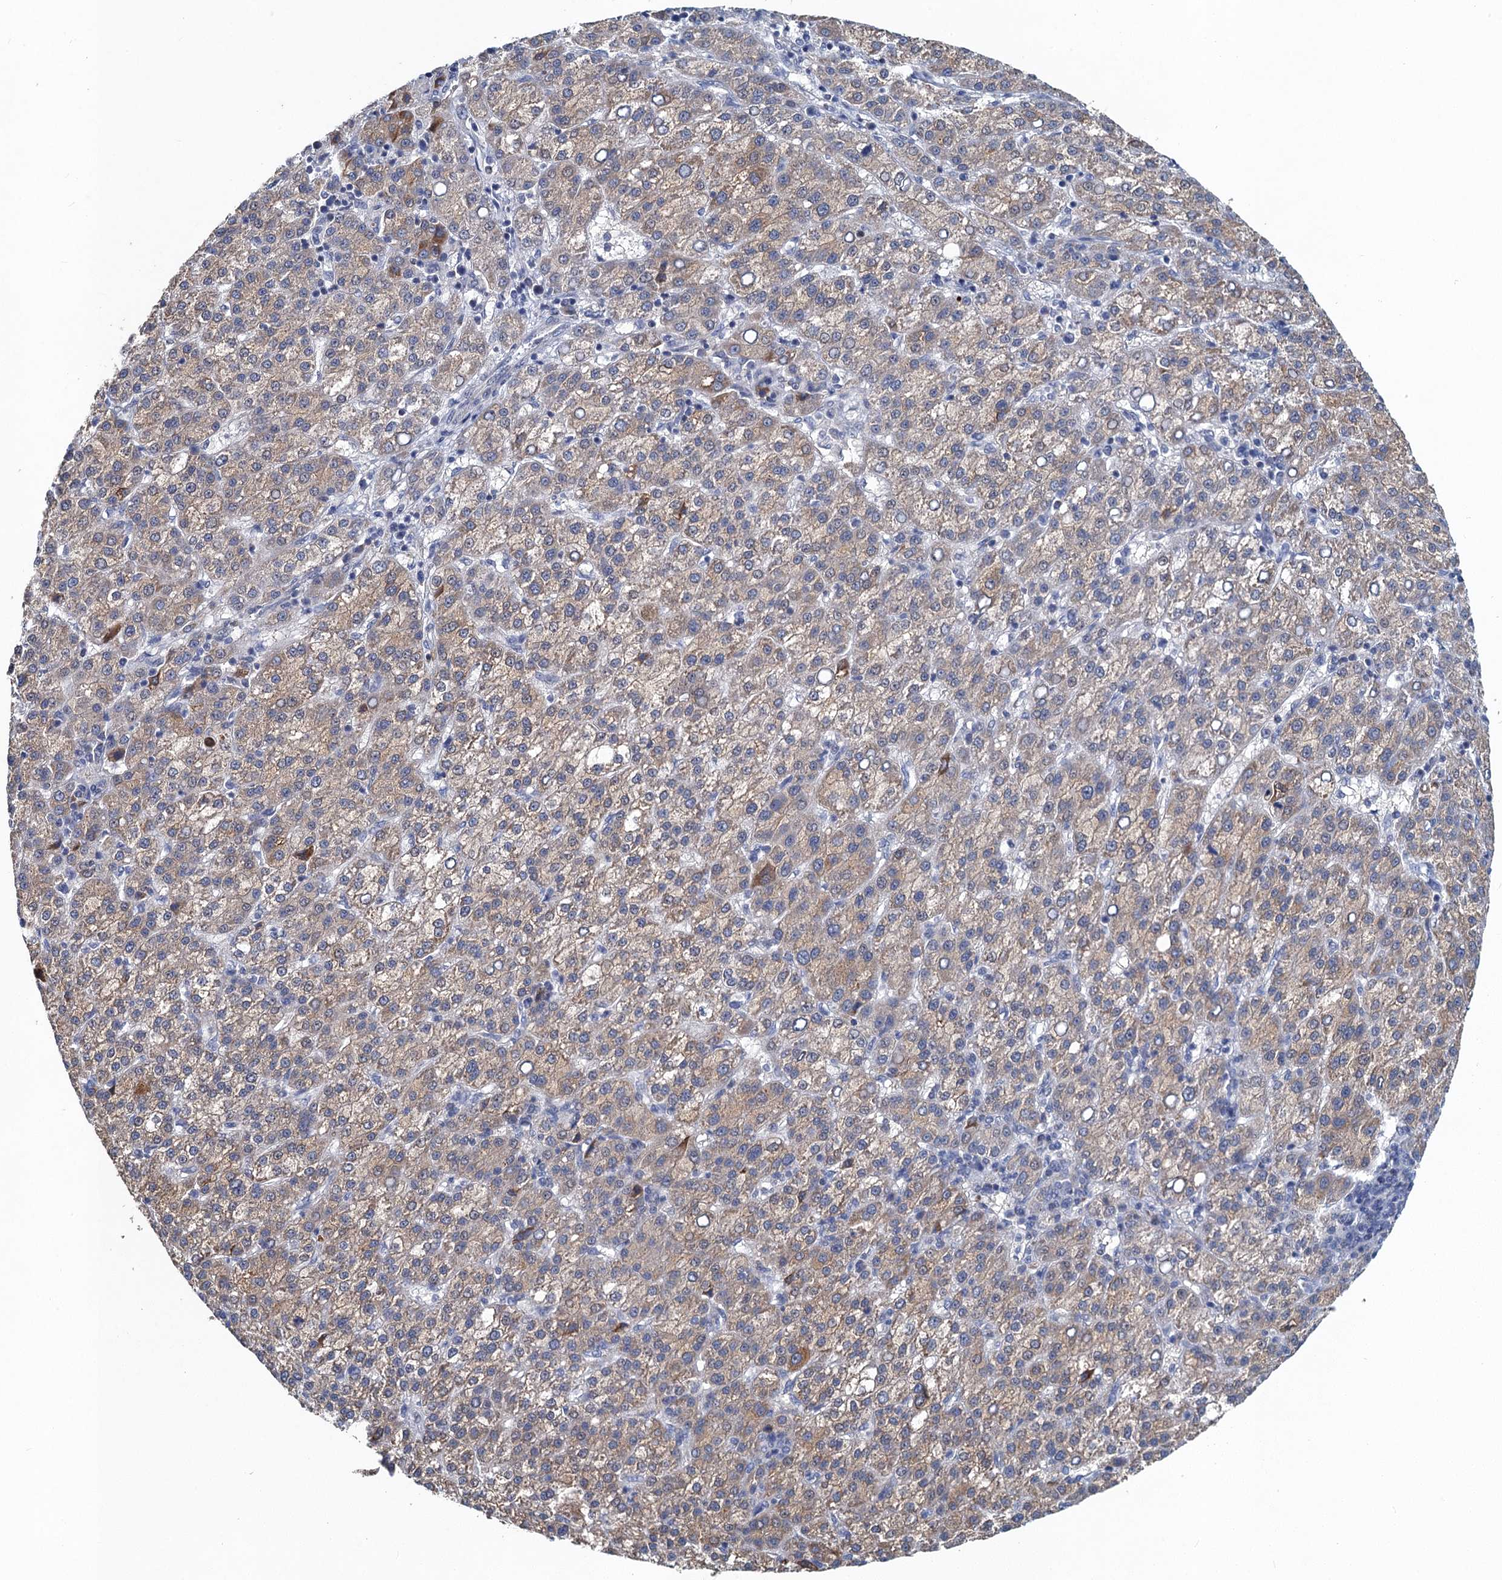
{"staining": {"intensity": "weak", "quantity": ">75%", "location": "cytoplasmic/membranous"}, "tissue": "liver cancer", "cell_type": "Tumor cells", "image_type": "cancer", "snomed": [{"axis": "morphology", "description": "Carcinoma, Hepatocellular, NOS"}, {"axis": "topography", "description": "Liver"}], "caption": "Immunohistochemistry (DAB (3,3'-diaminobenzidine)) staining of liver hepatocellular carcinoma reveals weak cytoplasmic/membranous protein positivity in approximately >75% of tumor cells.", "gene": "ATOSA", "patient": {"sex": "female", "age": 58}}